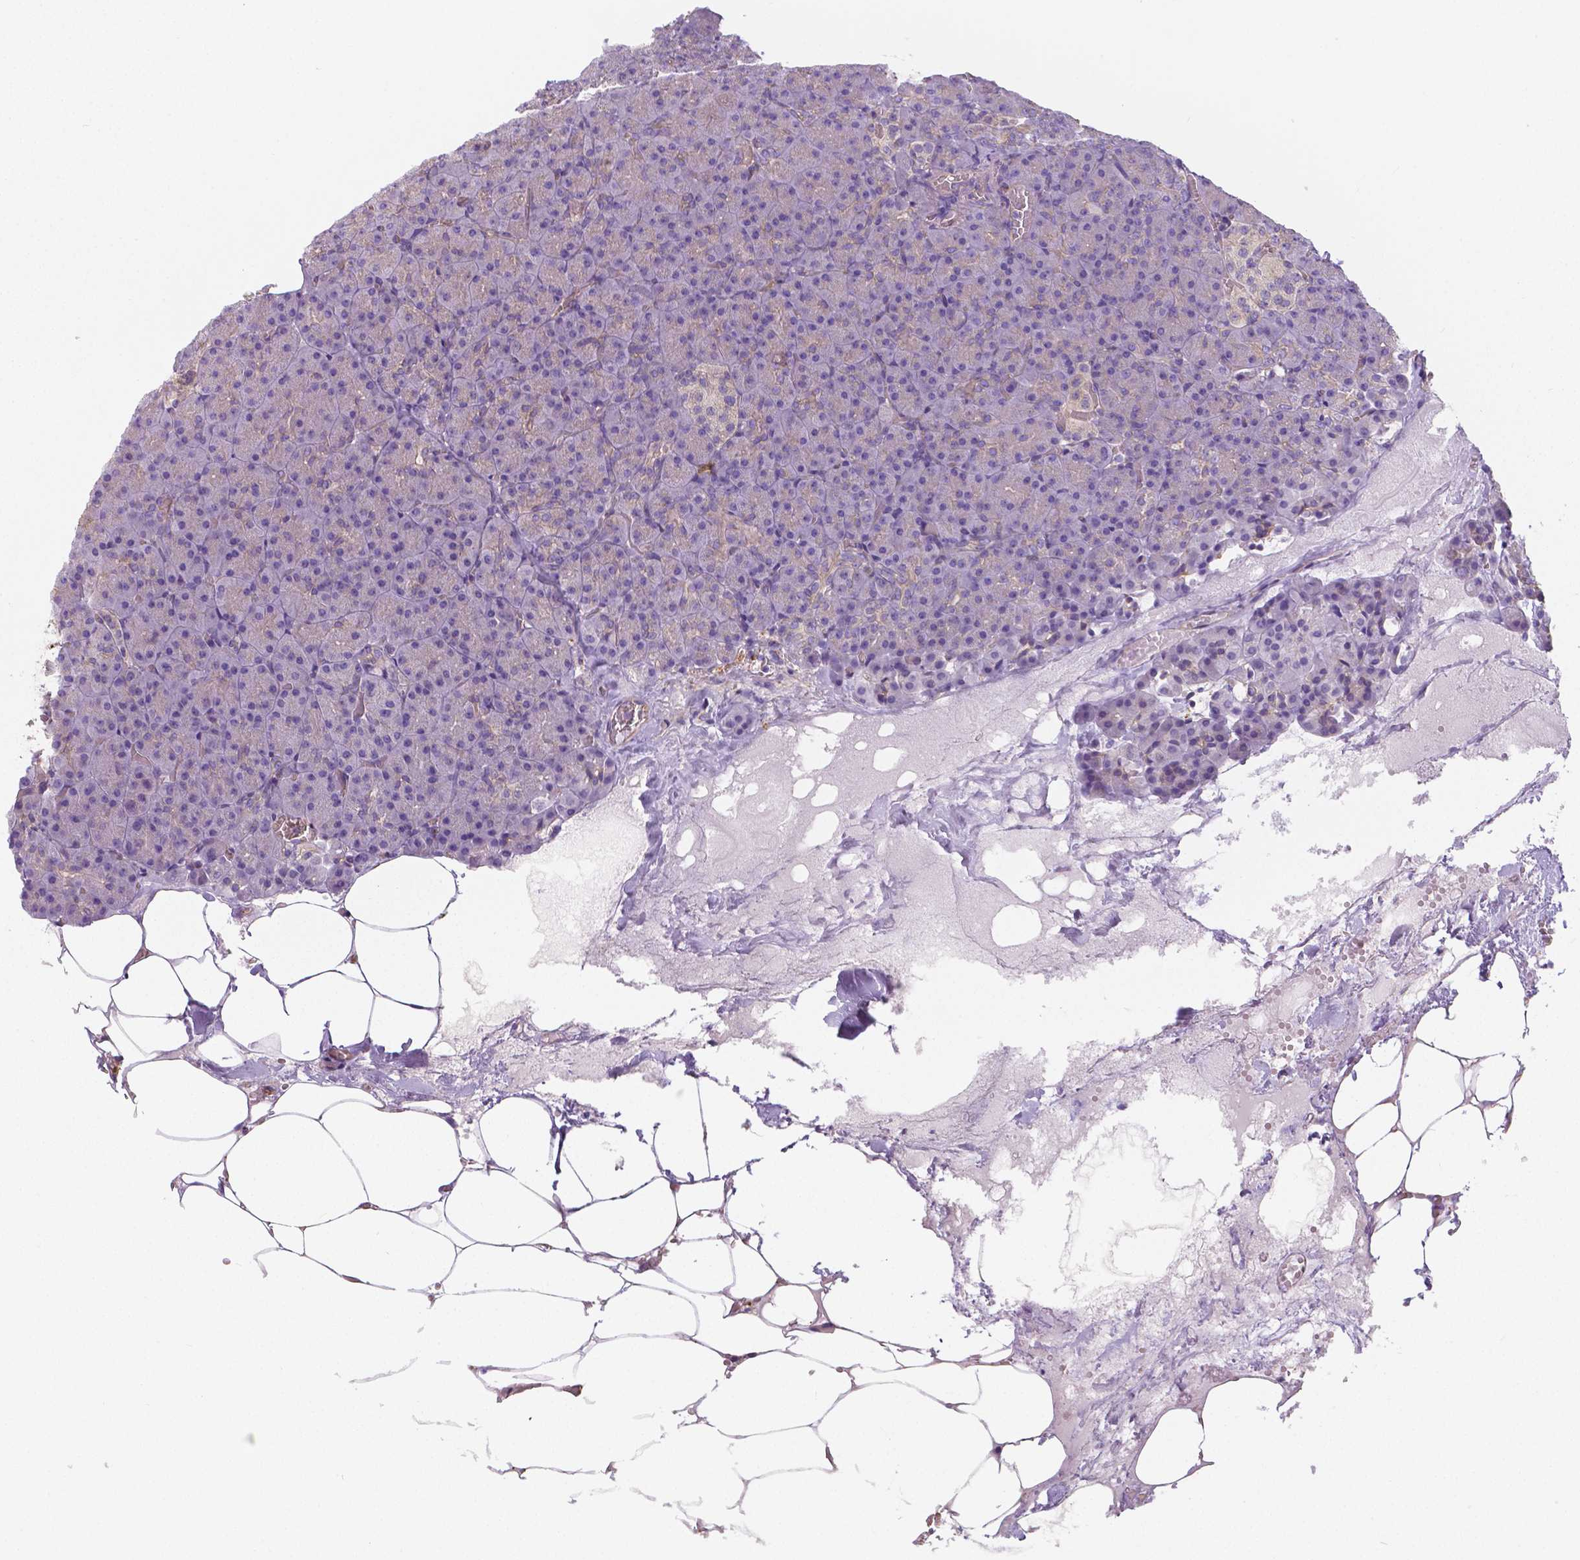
{"staining": {"intensity": "moderate", "quantity": "<25%", "location": "cytoplasmic/membranous"}, "tissue": "pancreas", "cell_type": "Exocrine glandular cells", "image_type": "normal", "snomed": [{"axis": "morphology", "description": "Normal tissue, NOS"}, {"axis": "topography", "description": "Pancreas"}], "caption": "The histopathology image demonstrates staining of benign pancreas, revealing moderate cytoplasmic/membranous protein positivity (brown color) within exocrine glandular cells. (DAB IHC, brown staining for protein, blue staining for nuclei).", "gene": "CRMP1", "patient": {"sex": "female", "age": 74}}